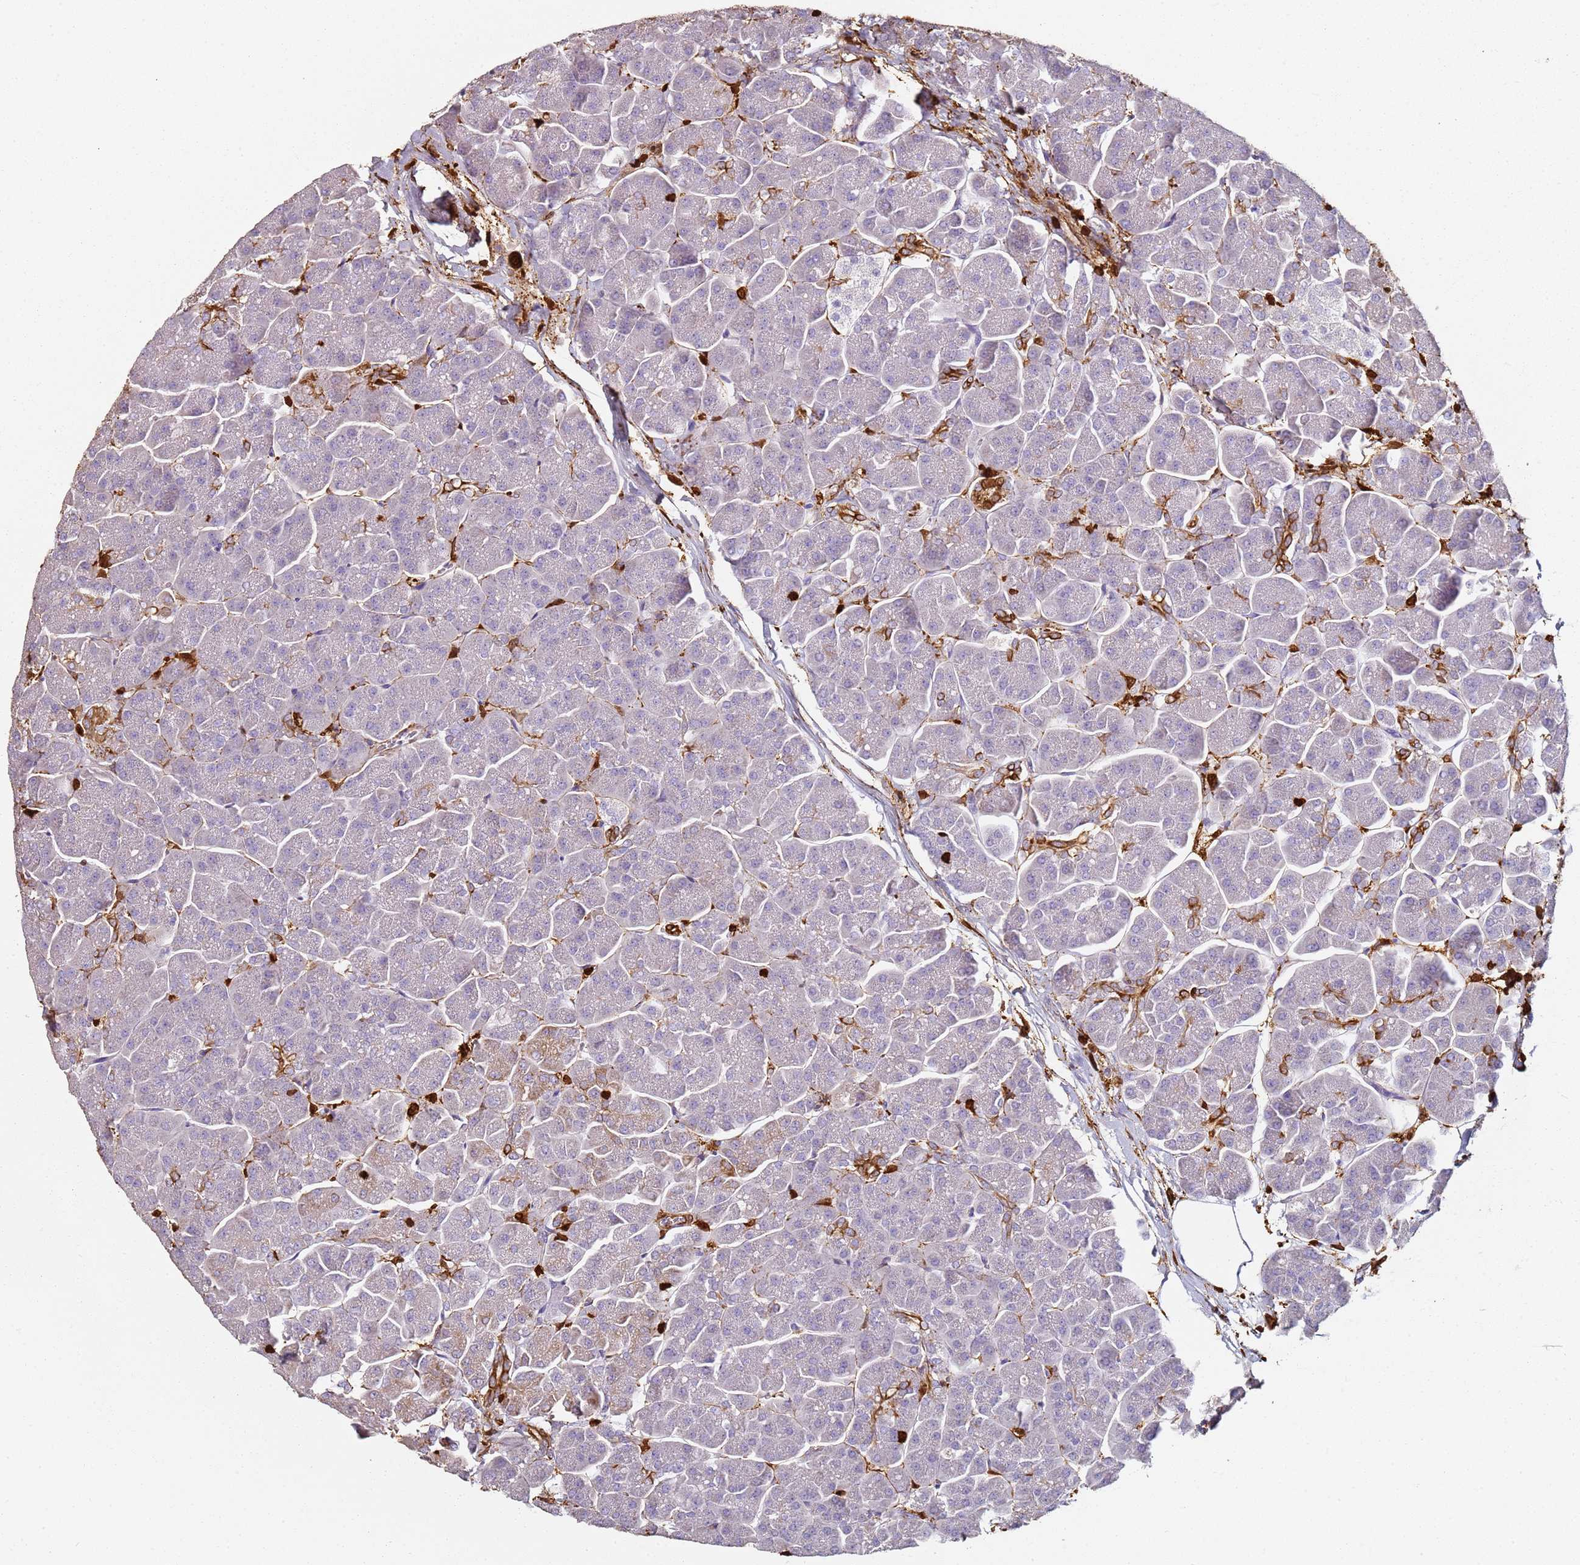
{"staining": {"intensity": "strong", "quantity": "<25%", "location": "cytoplasmic/membranous"}, "tissue": "pancreas", "cell_type": "Exocrine glandular cells", "image_type": "normal", "snomed": [{"axis": "morphology", "description": "Normal tissue, NOS"}, {"axis": "topography", "description": "Pancreas"}, {"axis": "topography", "description": "Peripheral nerve tissue"}], "caption": "Exocrine glandular cells demonstrate strong cytoplasmic/membranous staining in about <25% of cells in unremarkable pancreas.", "gene": "S100A4", "patient": {"sex": "male", "age": 54}}